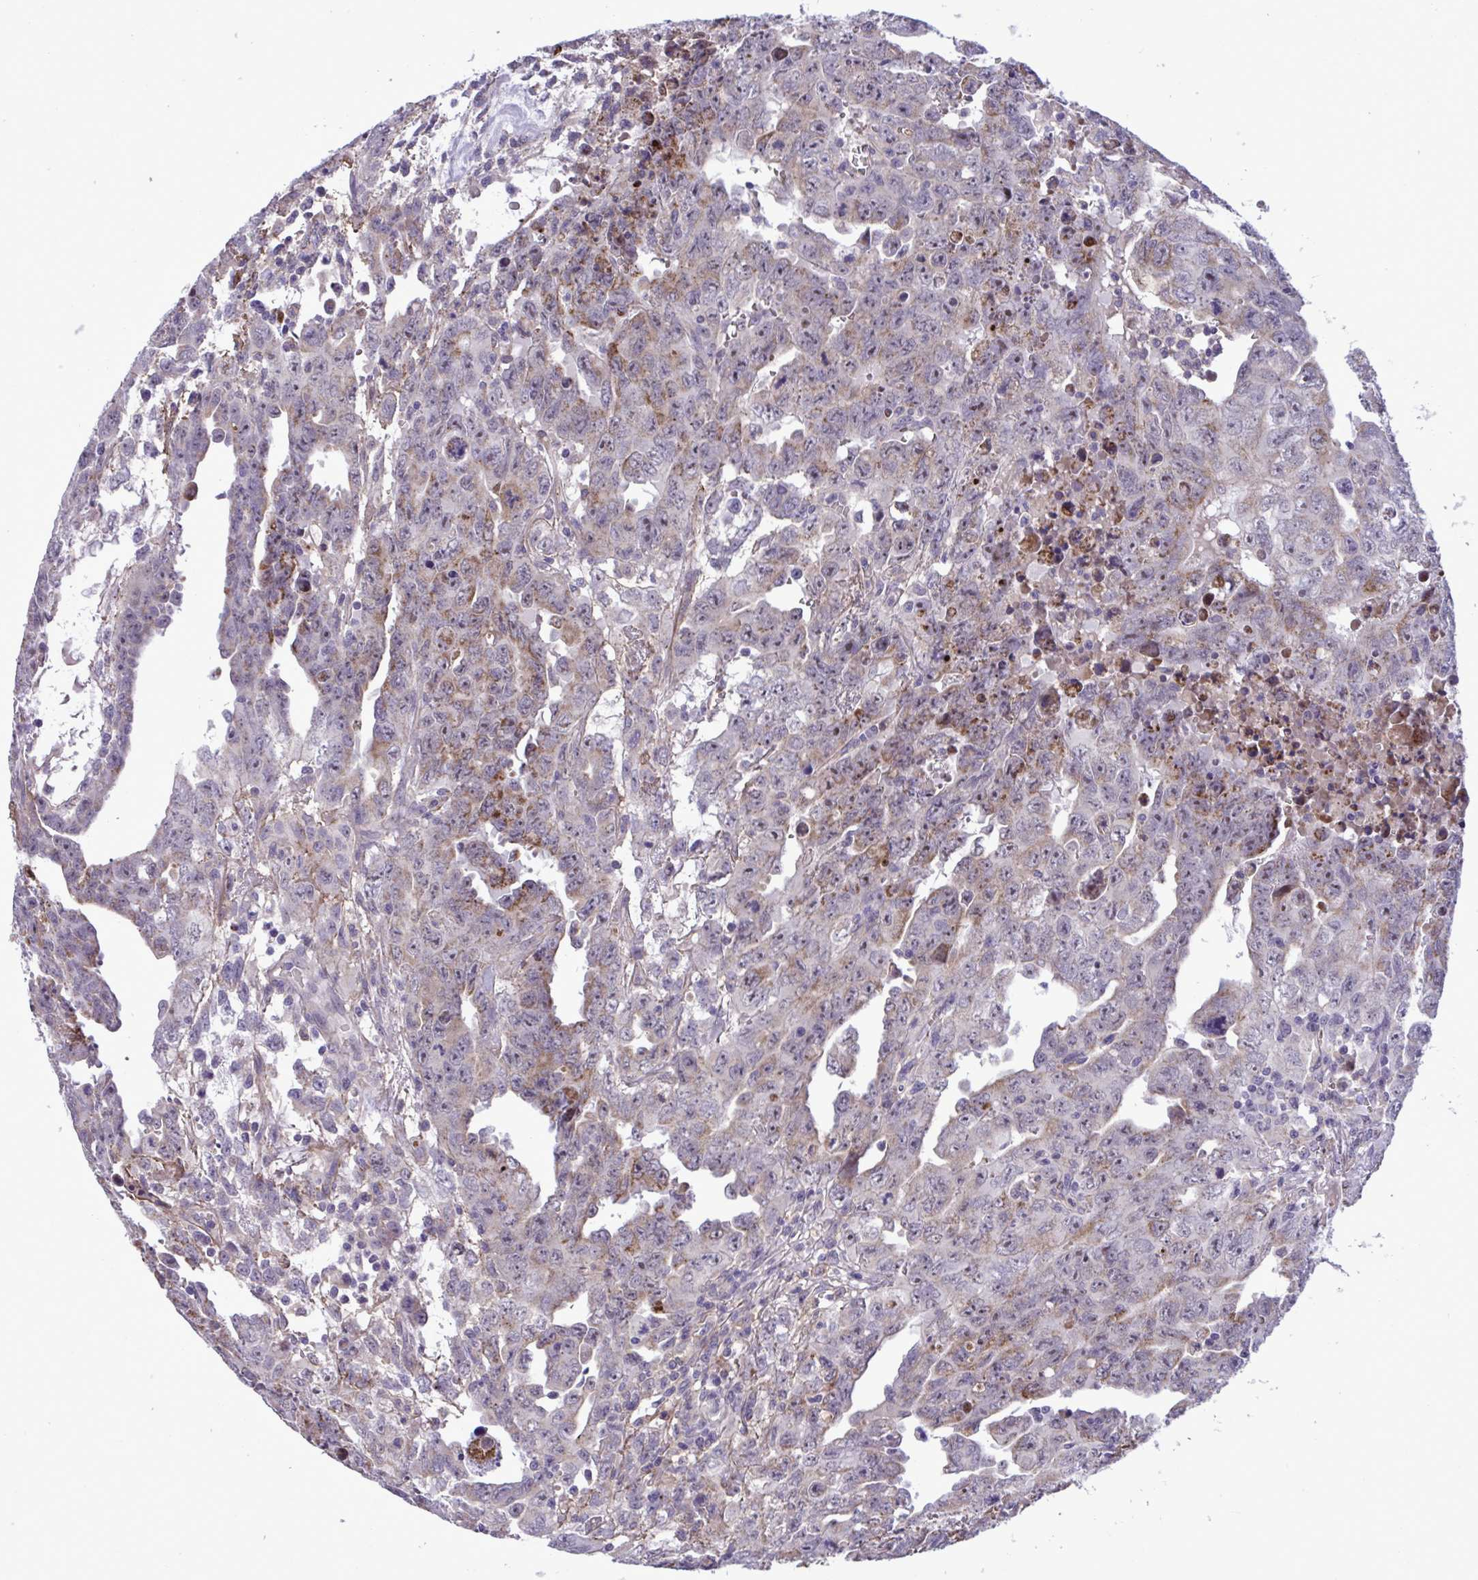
{"staining": {"intensity": "weak", "quantity": "25%-75%", "location": "cytoplasmic/membranous"}, "tissue": "testis cancer", "cell_type": "Tumor cells", "image_type": "cancer", "snomed": [{"axis": "morphology", "description": "Carcinoma, Embryonal, NOS"}, {"axis": "topography", "description": "Testis"}], "caption": "Tumor cells reveal low levels of weak cytoplasmic/membranous staining in about 25%-75% of cells in testis embryonal carcinoma.", "gene": "CD101", "patient": {"sex": "male", "age": 24}}